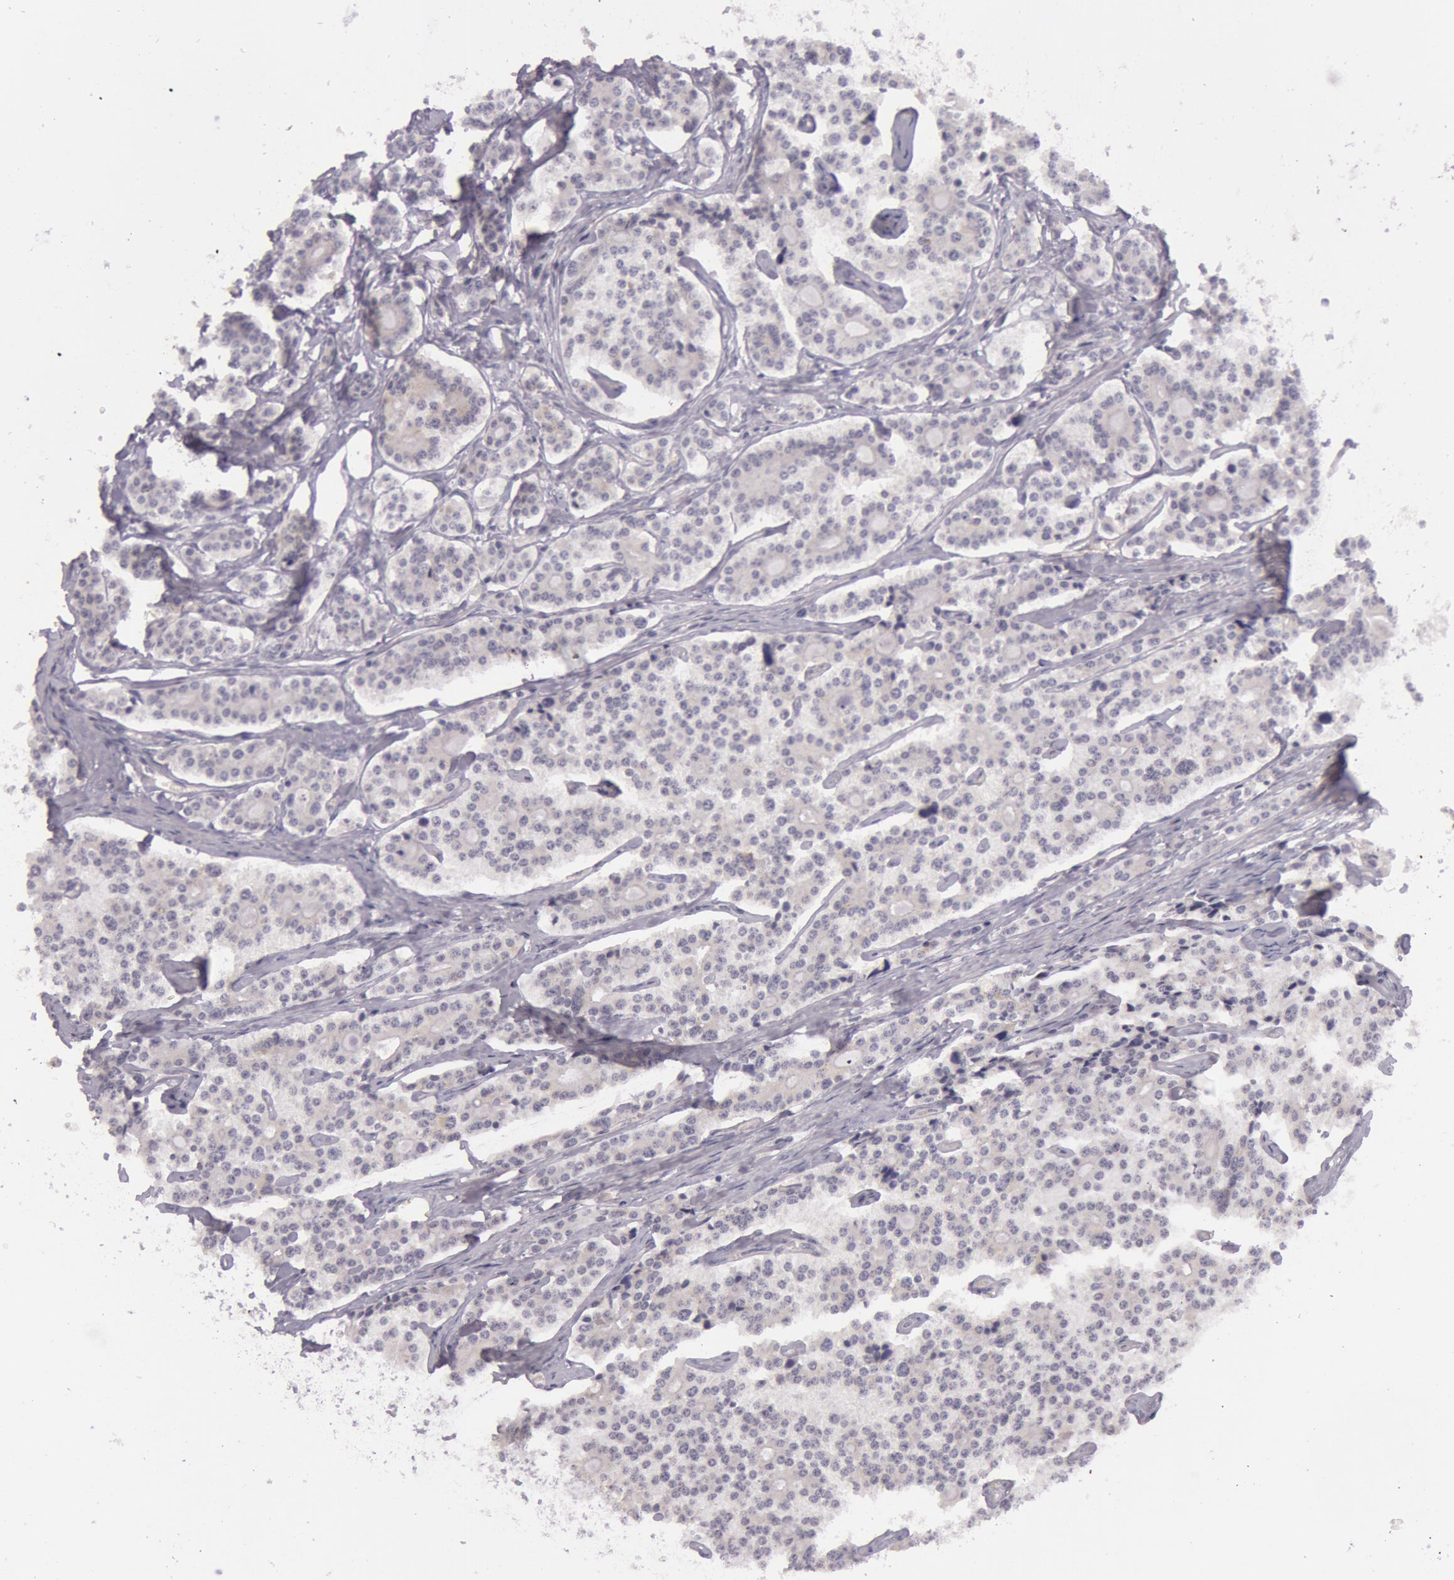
{"staining": {"intensity": "negative", "quantity": "none", "location": "none"}, "tissue": "carcinoid", "cell_type": "Tumor cells", "image_type": "cancer", "snomed": [{"axis": "morphology", "description": "Carcinoid, malignant, NOS"}, {"axis": "topography", "description": "Small intestine"}], "caption": "This is a histopathology image of IHC staining of carcinoid, which shows no staining in tumor cells. Brightfield microscopy of IHC stained with DAB (3,3'-diaminobenzidine) (brown) and hematoxylin (blue), captured at high magnification.", "gene": "RBMY1F", "patient": {"sex": "male", "age": 63}}